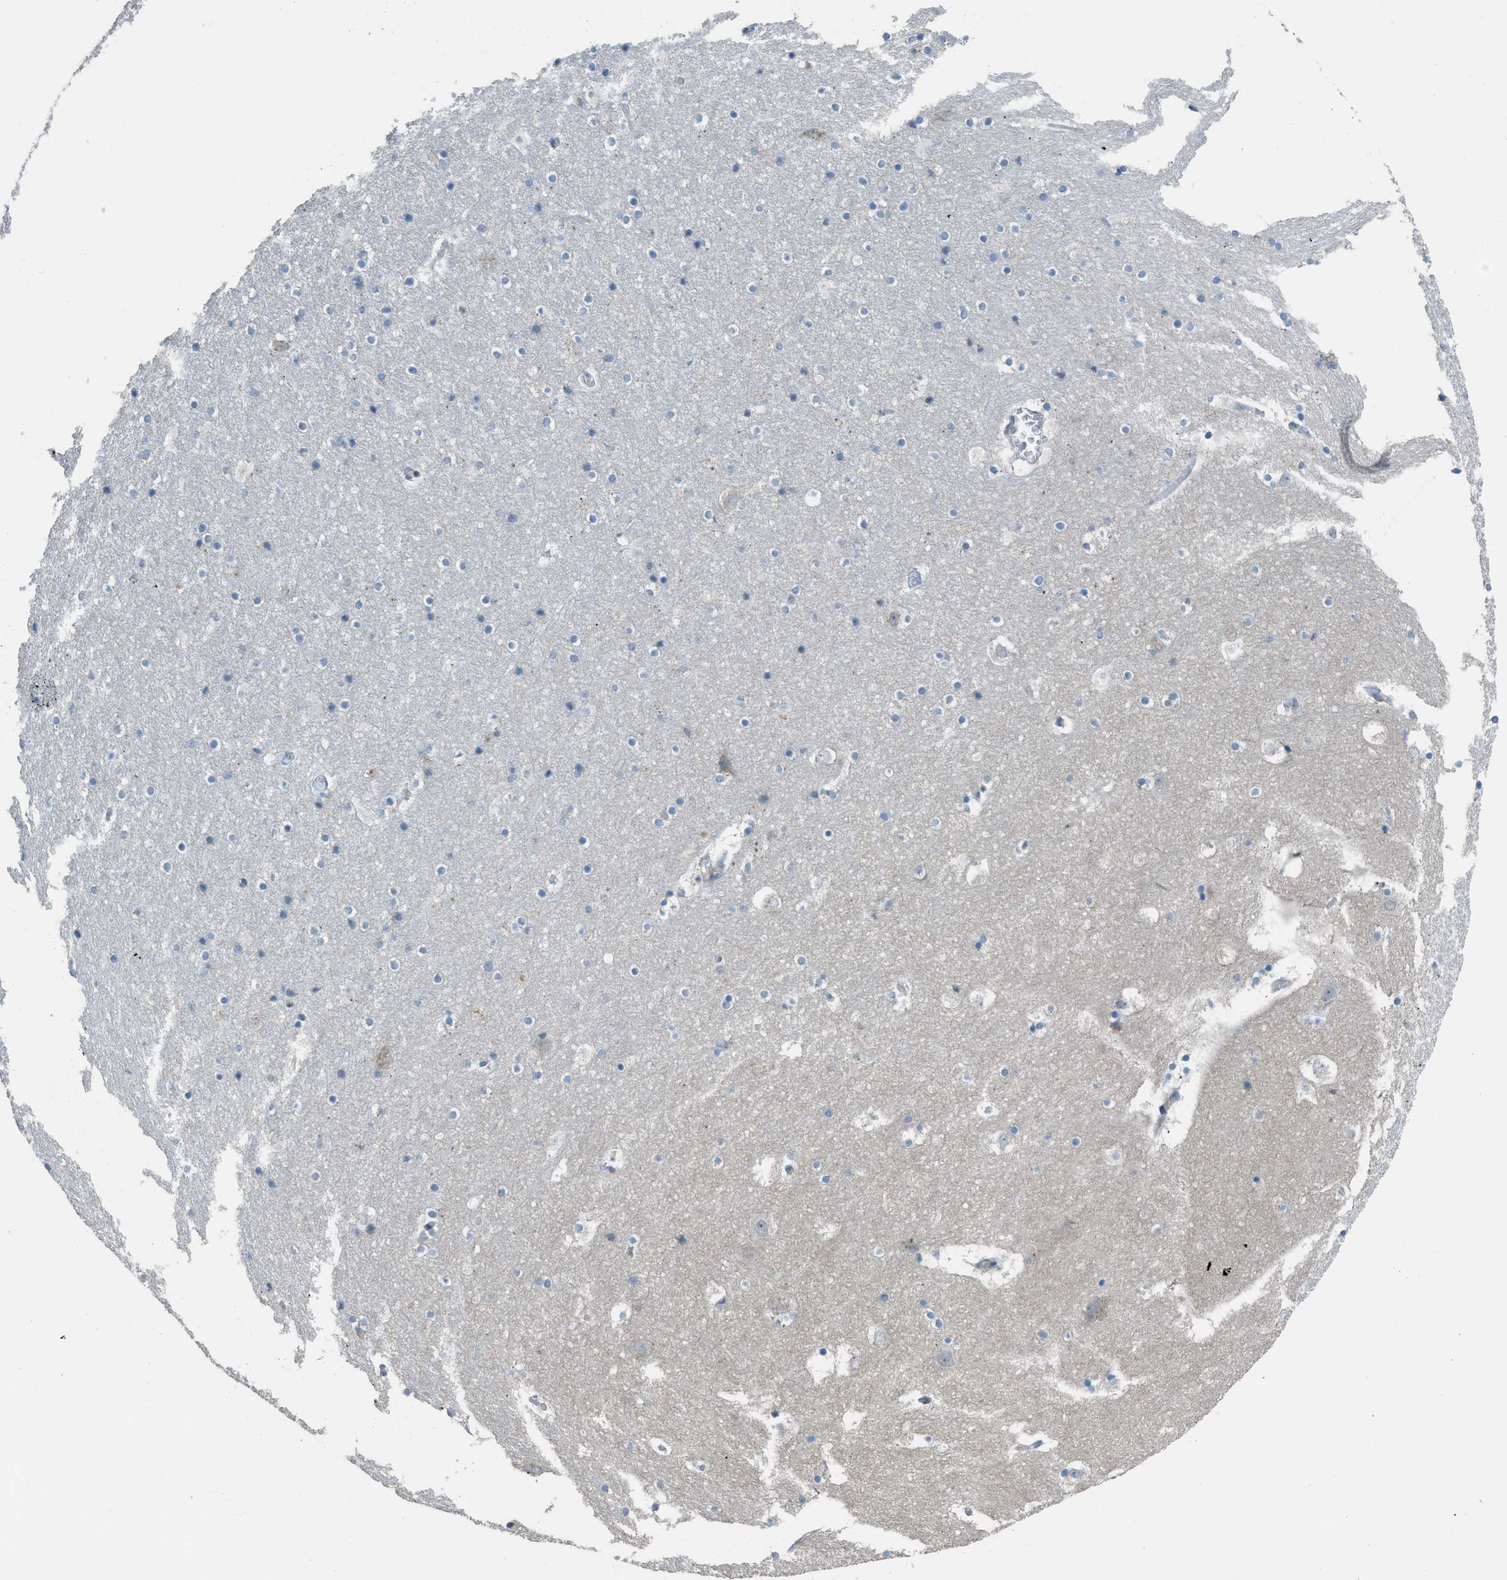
{"staining": {"intensity": "weak", "quantity": "<25%", "location": "cytoplasmic/membranous"}, "tissue": "hippocampus", "cell_type": "Glial cells", "image_type": "normal", "snomed": [{"axis": "morphology", "description": "Normal tissue, NOS"}, {"axis": "topography", "description": "Hippocampus"}], "caption": "The photomicrograph displays no significant expression in glial cells of hippocampus.", "gene": "TIMD4", "patient": {"sex": "male", "age": 45}}